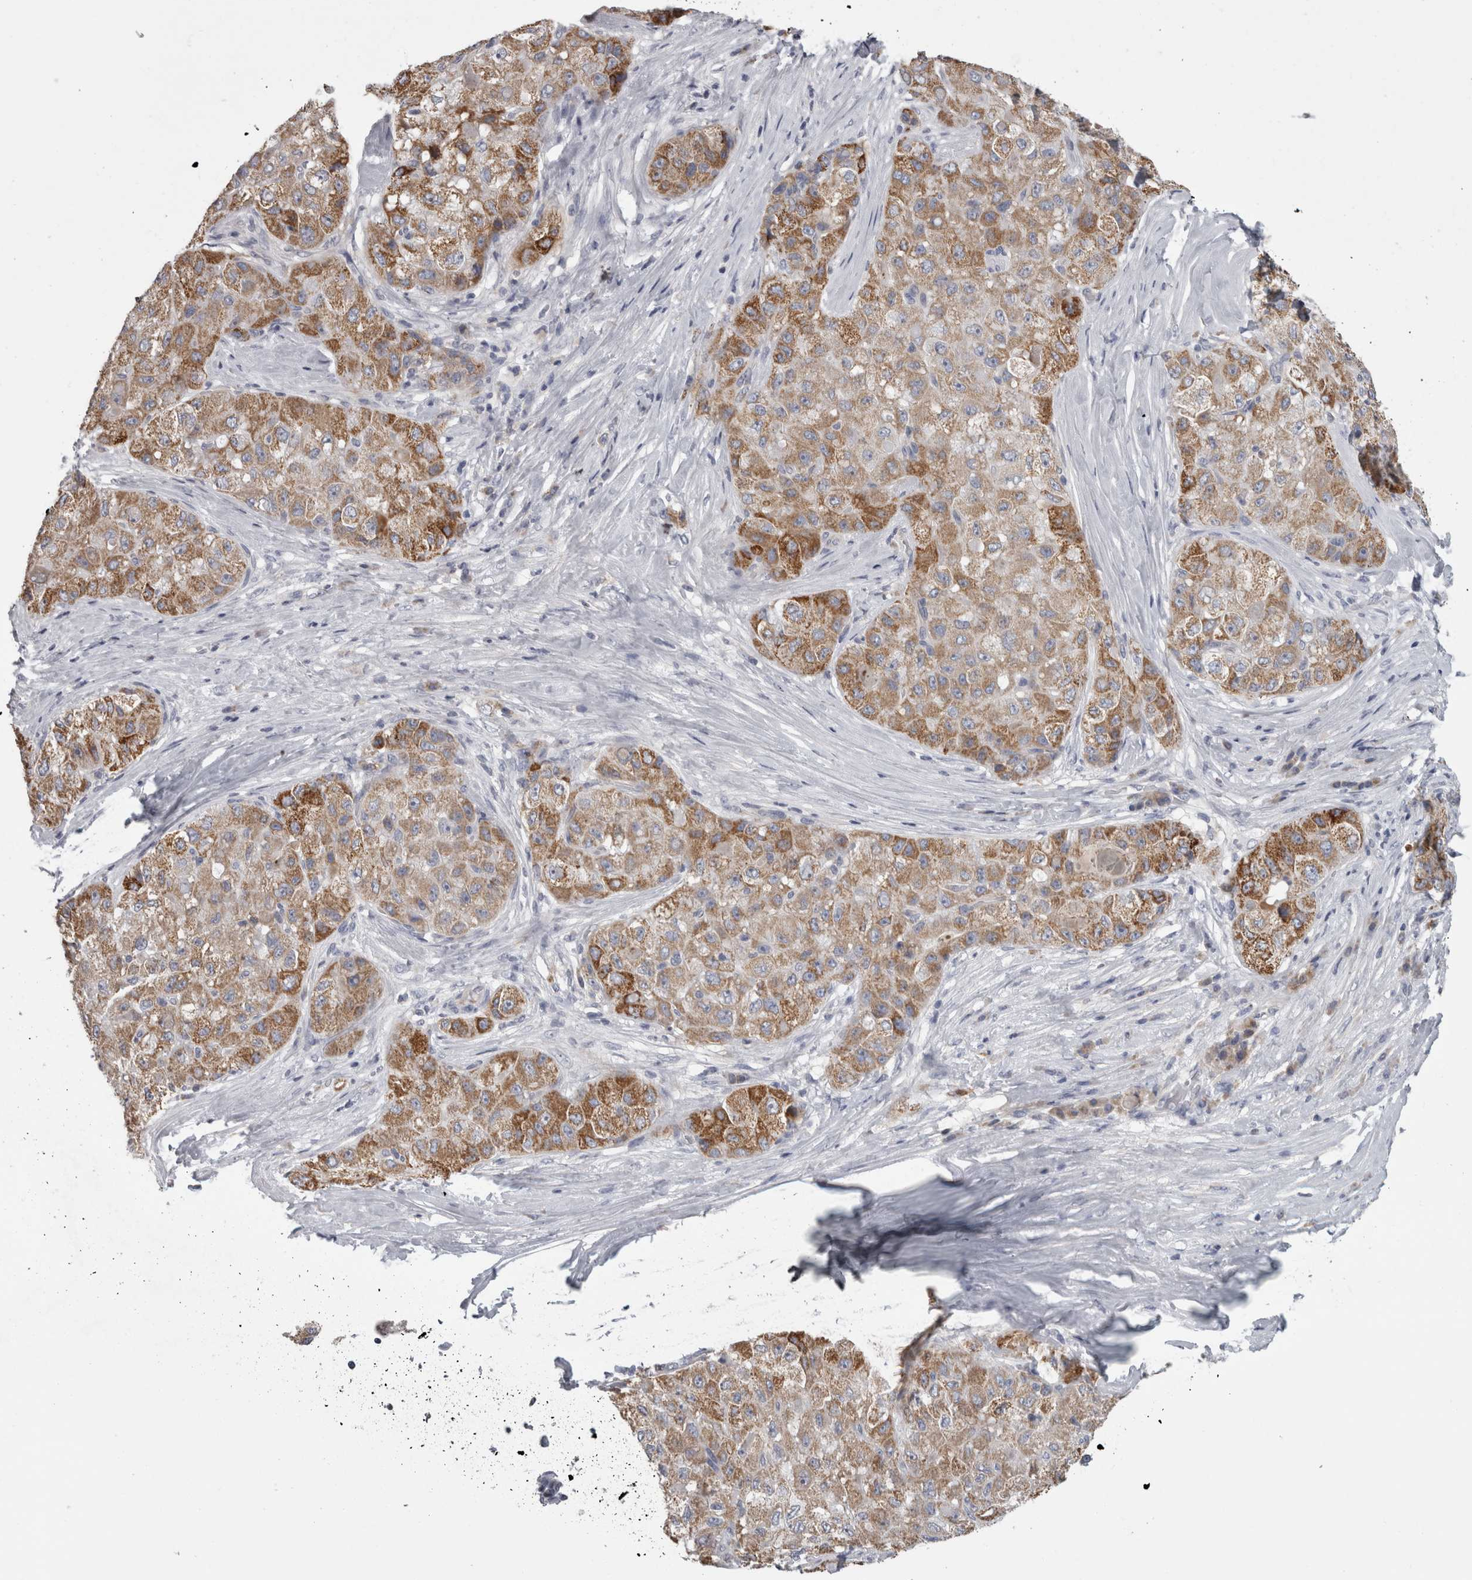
{"staining": {"intensity": "moderate", "quantity": ">75%", "location": "cytoplasmic/membranous"}, "tissue": "liver cancer", "cell_type": "Tumor cells", "image_type": "cancer", "snomed": [{"axis": "morphology", "description": "Carcinoma, Hepatocellular, NOS"}, {"axis": "topography", "description": "Liver"}], "caption": "Human liver hepatocellular carcinoma stained with a brown dye reveals moderate cytoplasmic/membranous positive positivity in about >75% of tumor cells.", "gene": "TCAP", "patient": {"sex": "male", "age": 80}}